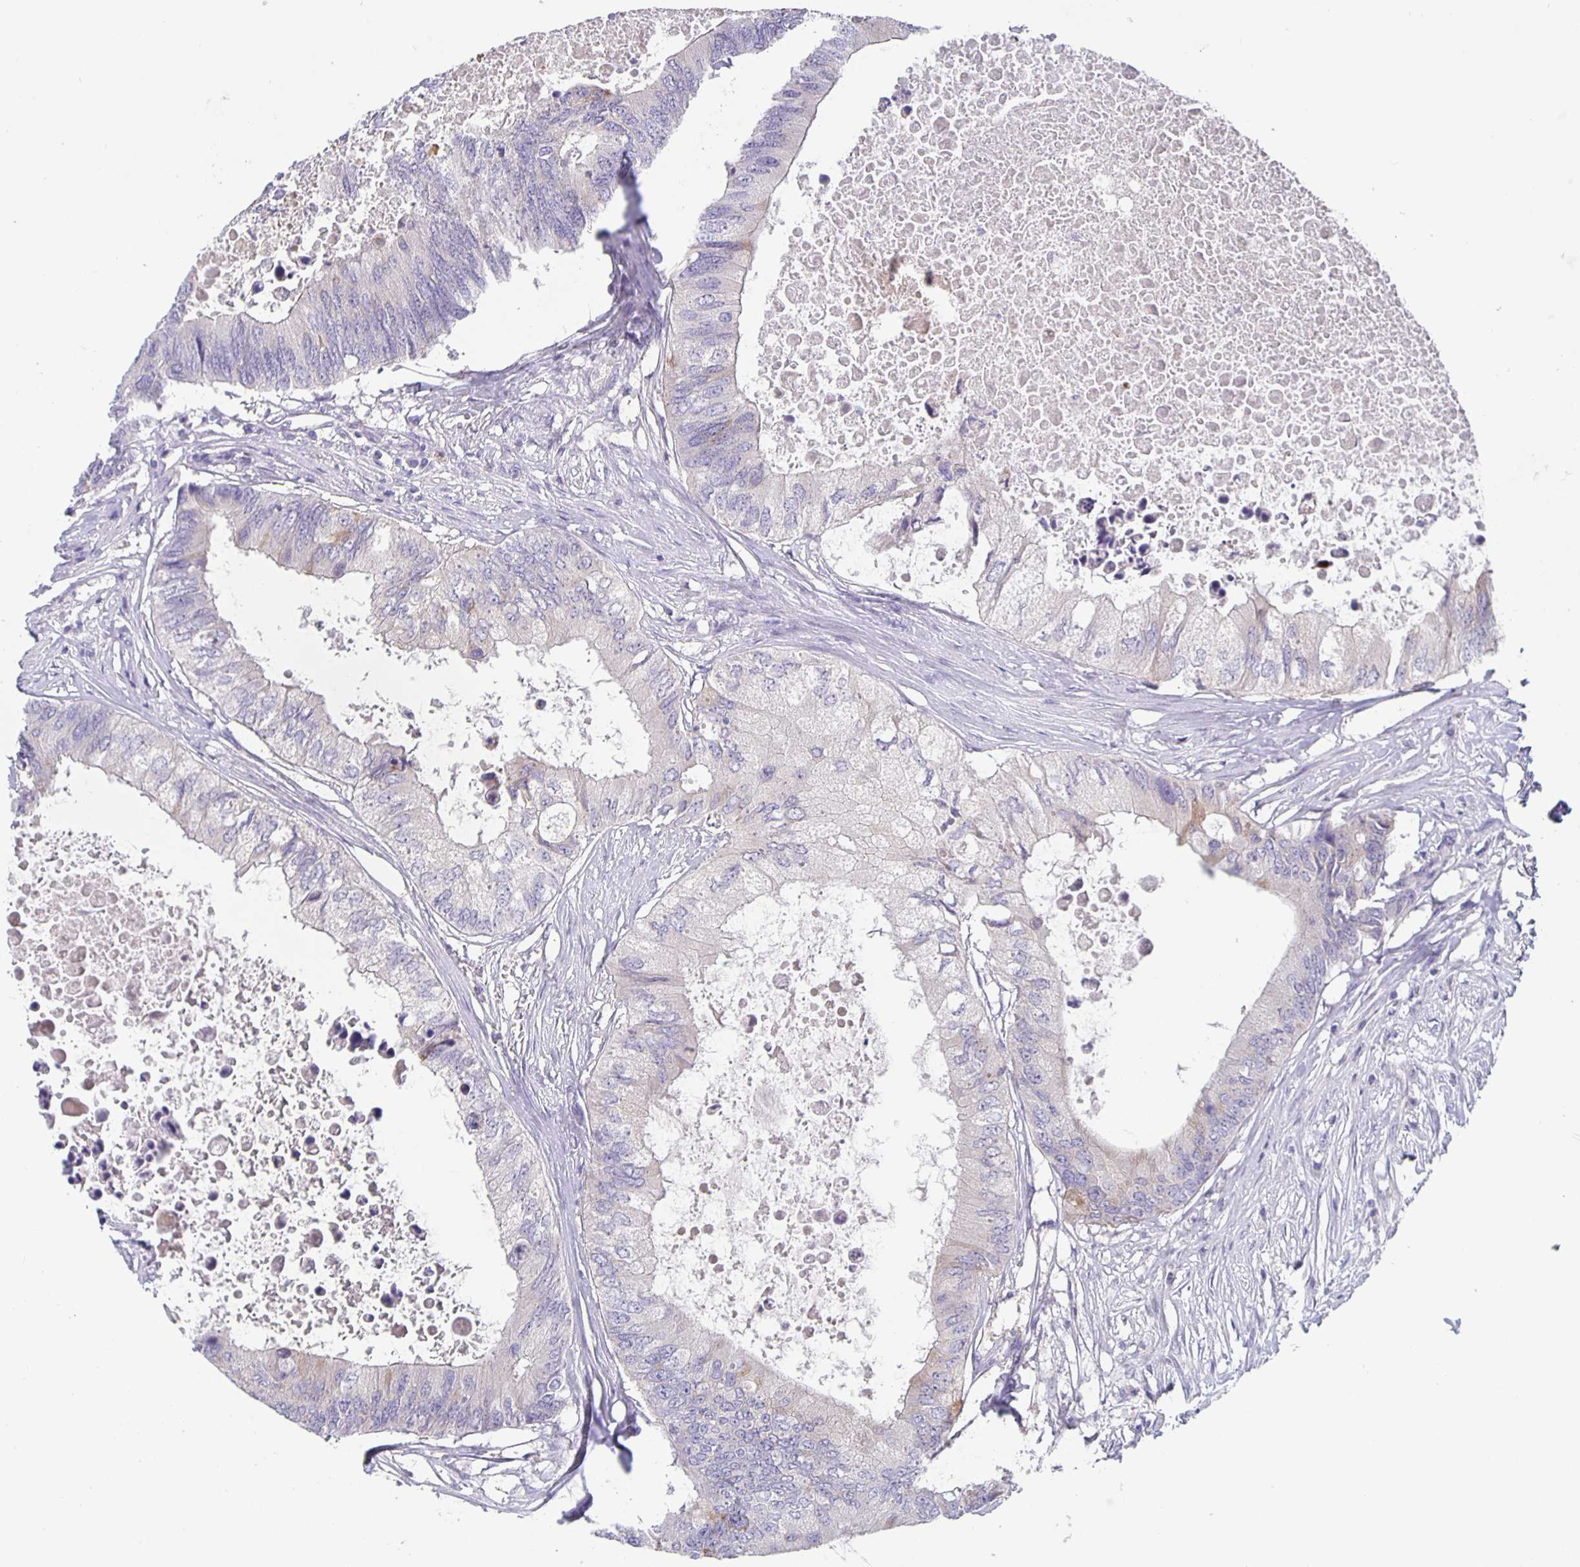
{"staining": {"intensity": "negative", "quantity": "none", "location": "none"}, "tissue": "colorectal cancer", "cell_type": "Tumor cells", "image_type": "cancer", "snomed": [{"axis": "morphology", "description": "Adenocarcinoma, NOS"}, {"axis": "topography", "description": "Colon"}], "caption": "Protein analysis of colorectal adenocarcinoma demonstrates no significant positivity in tumor cells.", "gene": "GDF15", "patient": {"sex": "male", "age": 71}}